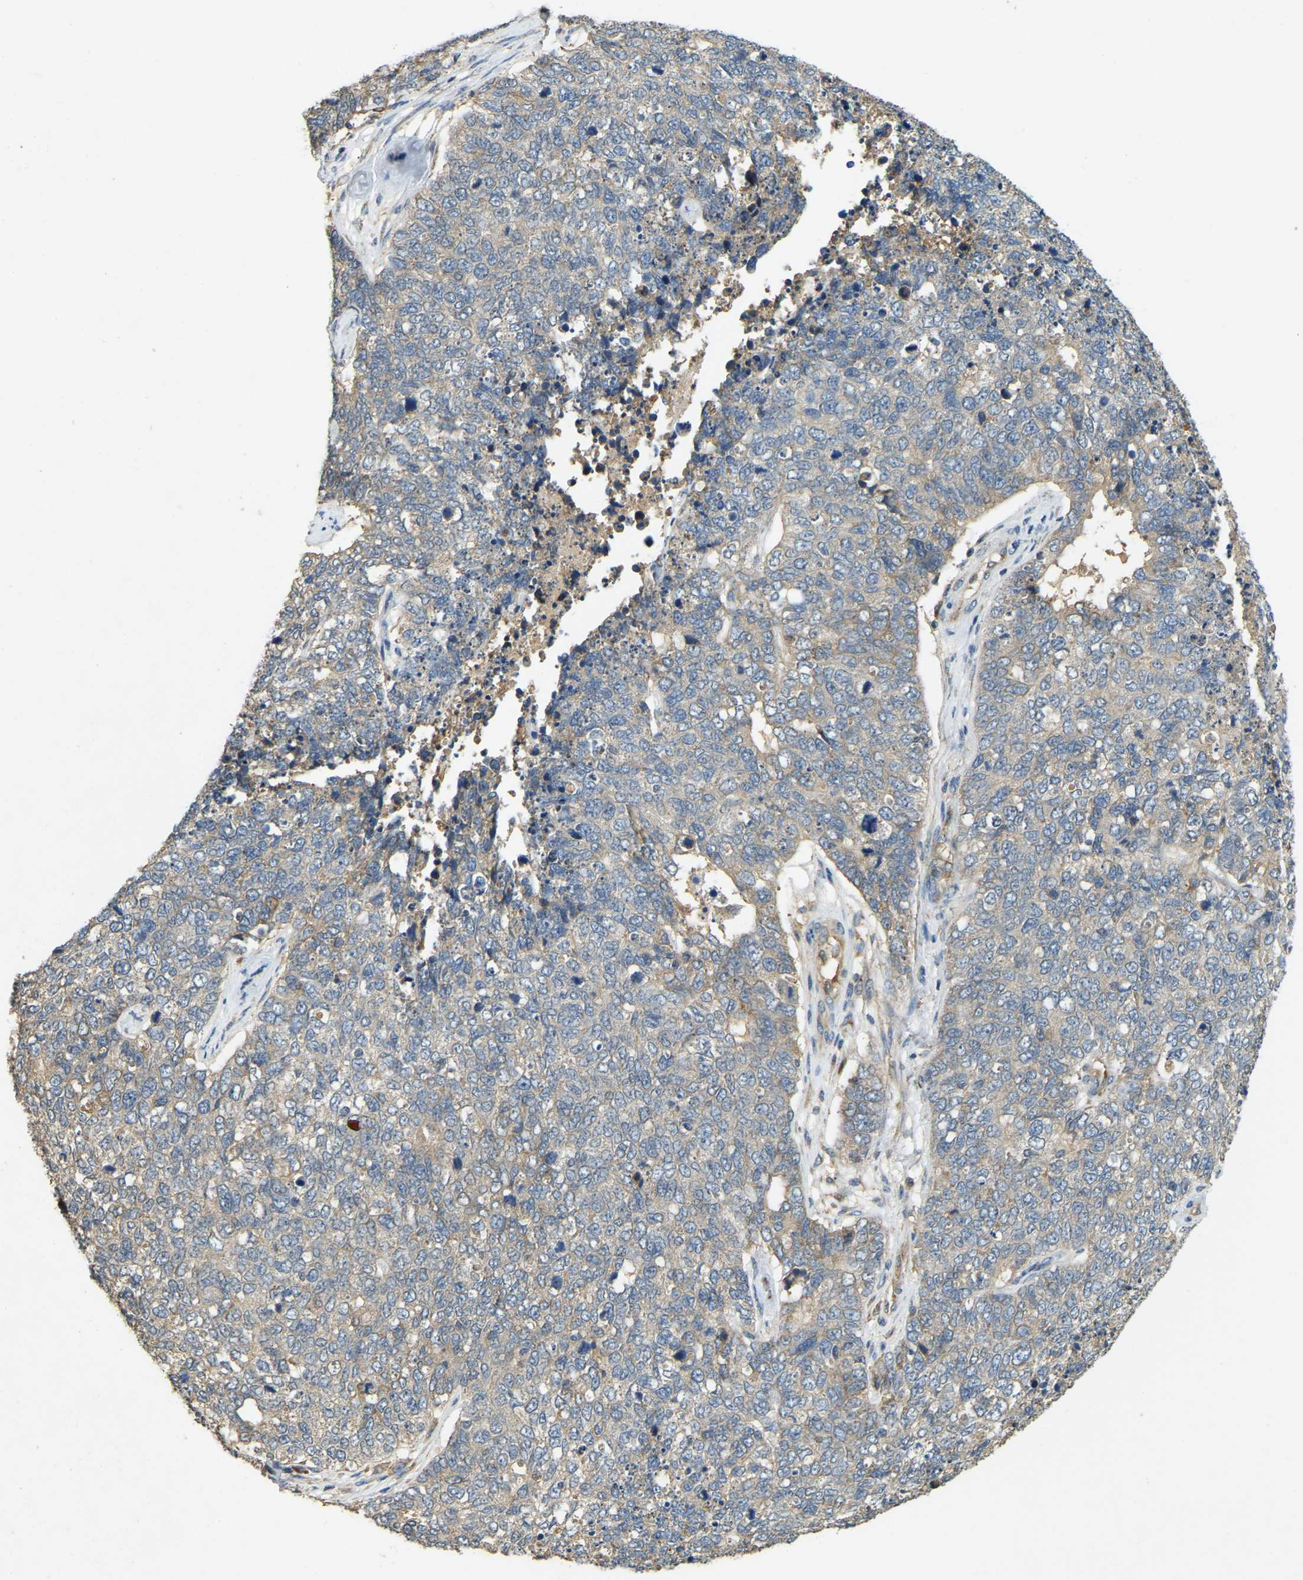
{"staining": {"intensity": "weak", "quantity": "<25%", "location": "cytoplasmic/membranous"}, "tissue": "cervical cancer", "cell_type": "Tumor cells", "image_type": "cancer", "snomed": [{"axis": "morphology", "description": "Squamous cell carcinoma, NOS"}, {"axis": "topography", "description": "Cervix"}], "caption": "The immunohistochemistry (IHC) micrograph has no significant positivity in tumor cells of cervical squamous cell carcinoma tissue. Brightfield microscopy of immunohistochemistry (IHC) stained with DAB (3,3'-diaminobenzidine) (brown) and hematoxylin (blue), captured at high magnification.", "gene": "CFLAR", "patient": {"sex": "female", "age": 63}}